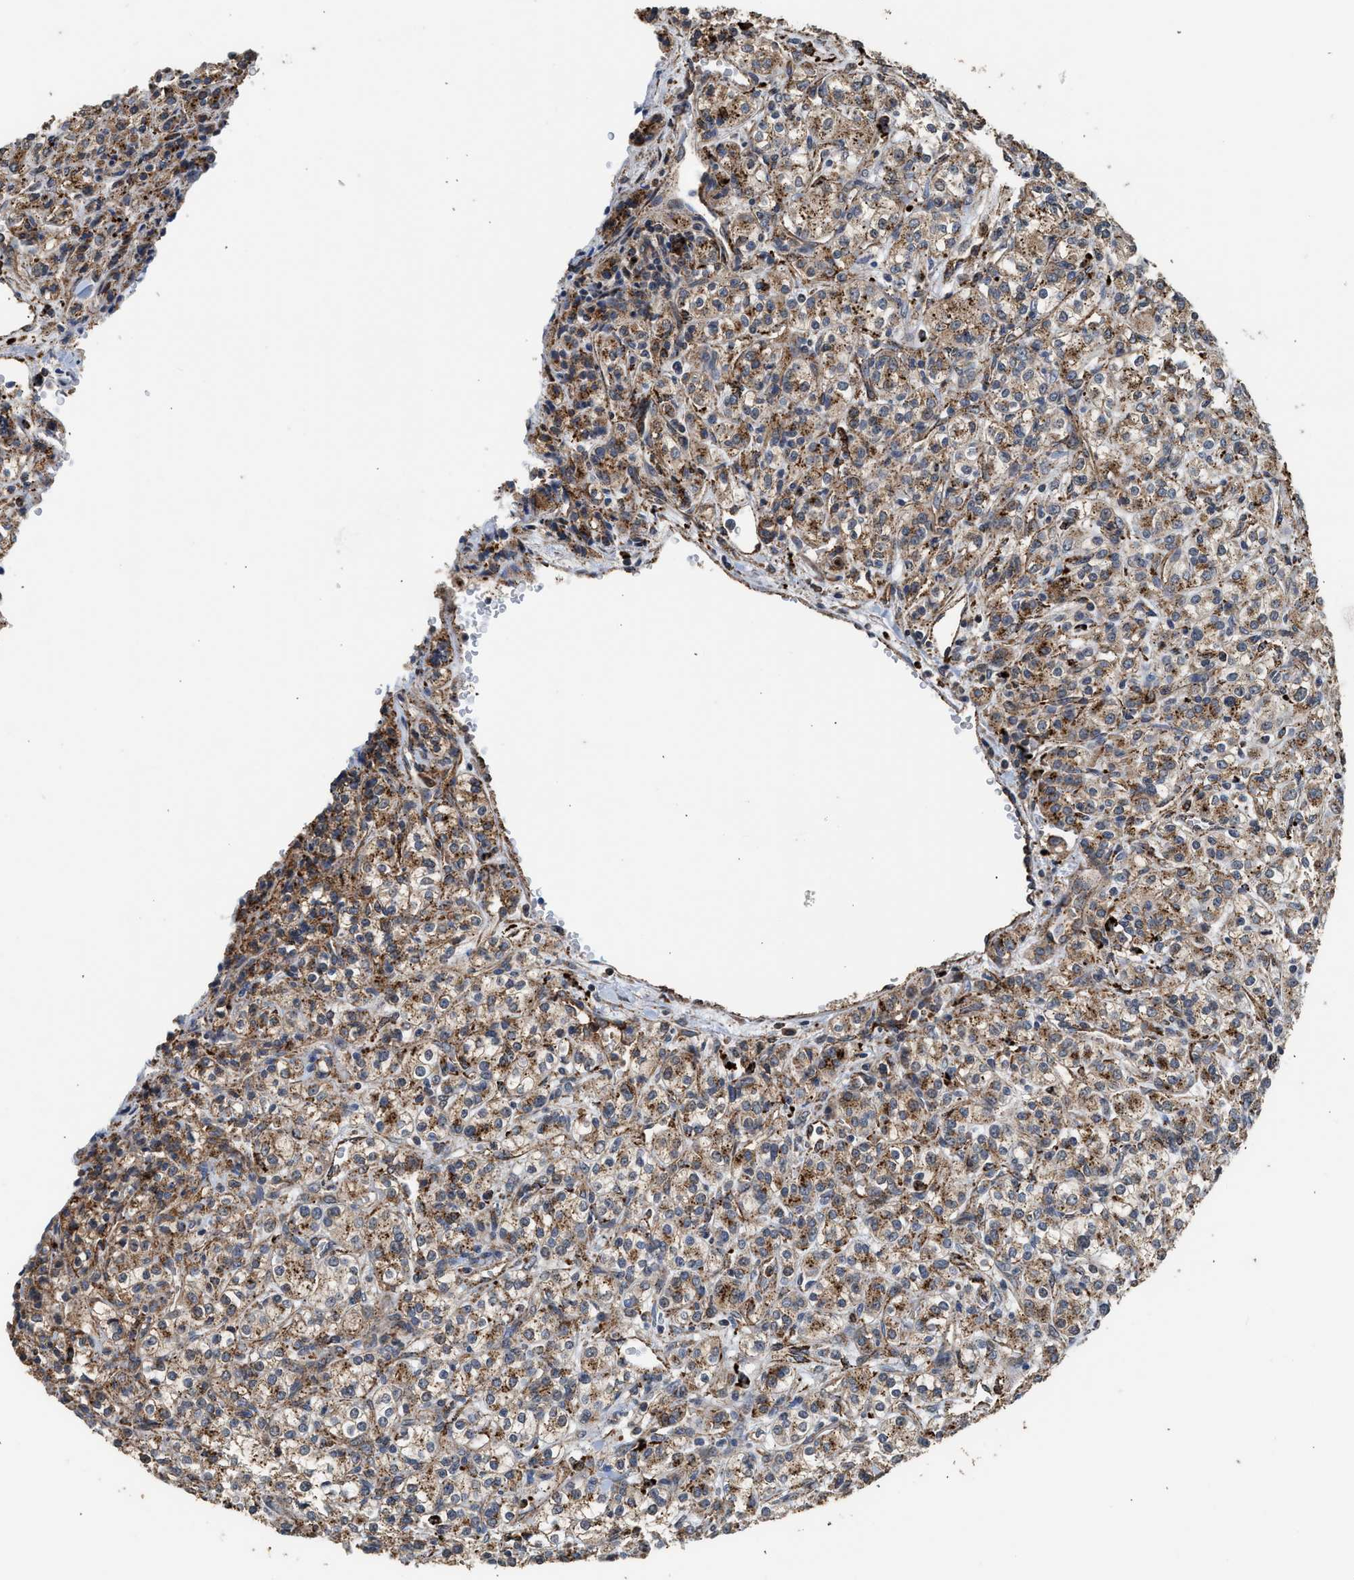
{"staining": {"intensity": "moderate", "quantity": ">75%", "location": "cytoplasmic/membranous"}, "tissue": "renal cancer", "cell_type": "Tumor cells", "image_type": "cancer", "snomed": [{"axis": "morphology", "description": "Adenocarcinoma, NOS"}, {"axis": "topography", "description": "Kidney"}], "caption": "A brown stain highlights moderate cytoplasmic/membranous expression of a protein in adenocarcinoma (renal) tumor cells.", "gene": "CTSV", "patient": {"sex": "male", "age": 77}}